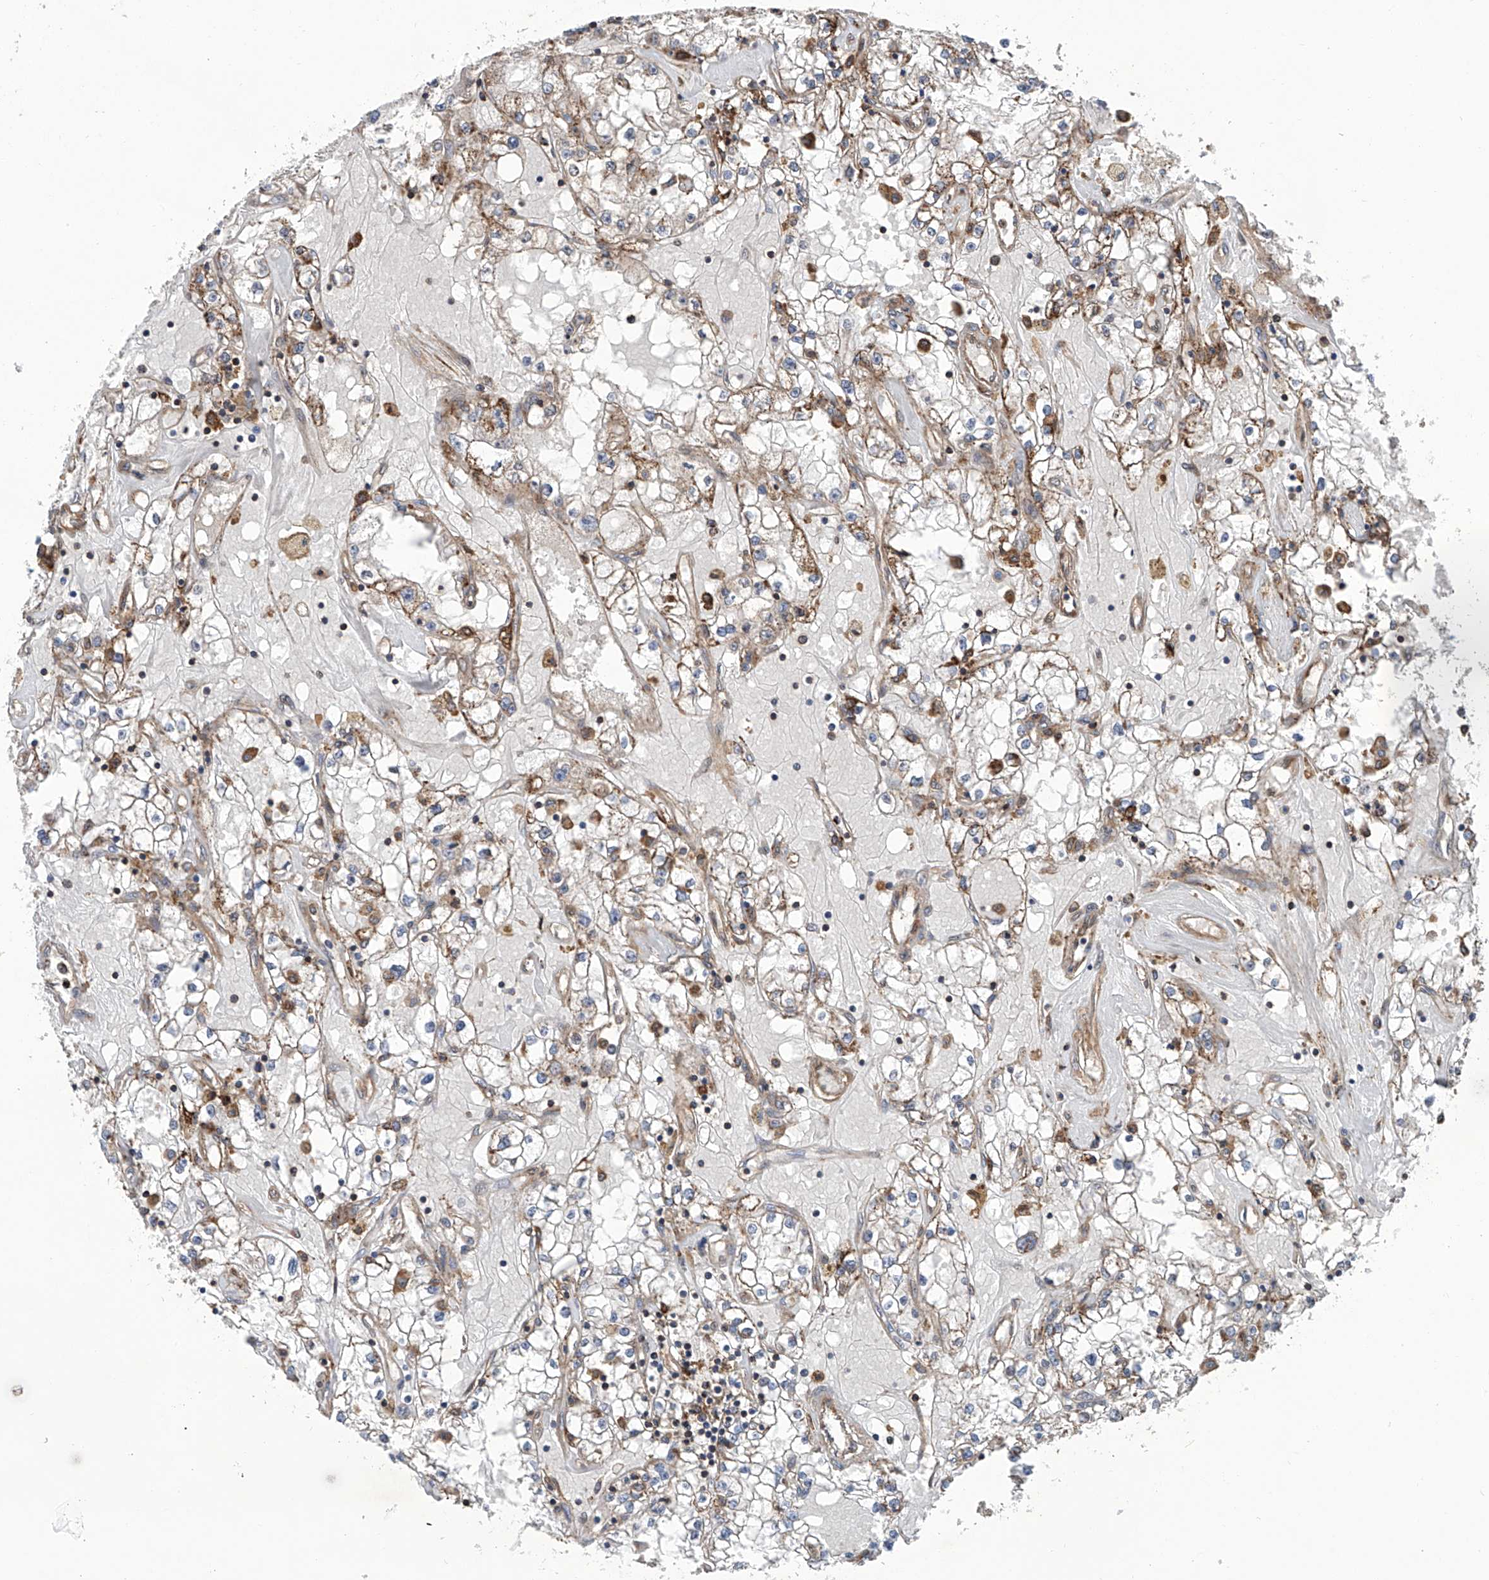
{"staining": {"intensity": "negative", "quantity": "none", "location": "none"}, "tissue": "renal cancer", "cell_type": "Tumor cells", "image_type": "cancer", "snomed": [{"axis": "morphology", "description": "Adenocarcinoma, NOS"}, {"axis": "topography", "description": "Kidney"}], "caption": "Renal cancer (adenocarcinoma) was stained to show a protein in brown. There is no significant staining in tumor cells.", "gene": "SMAP1", "patient": {"sex": "male", "age": 56}}